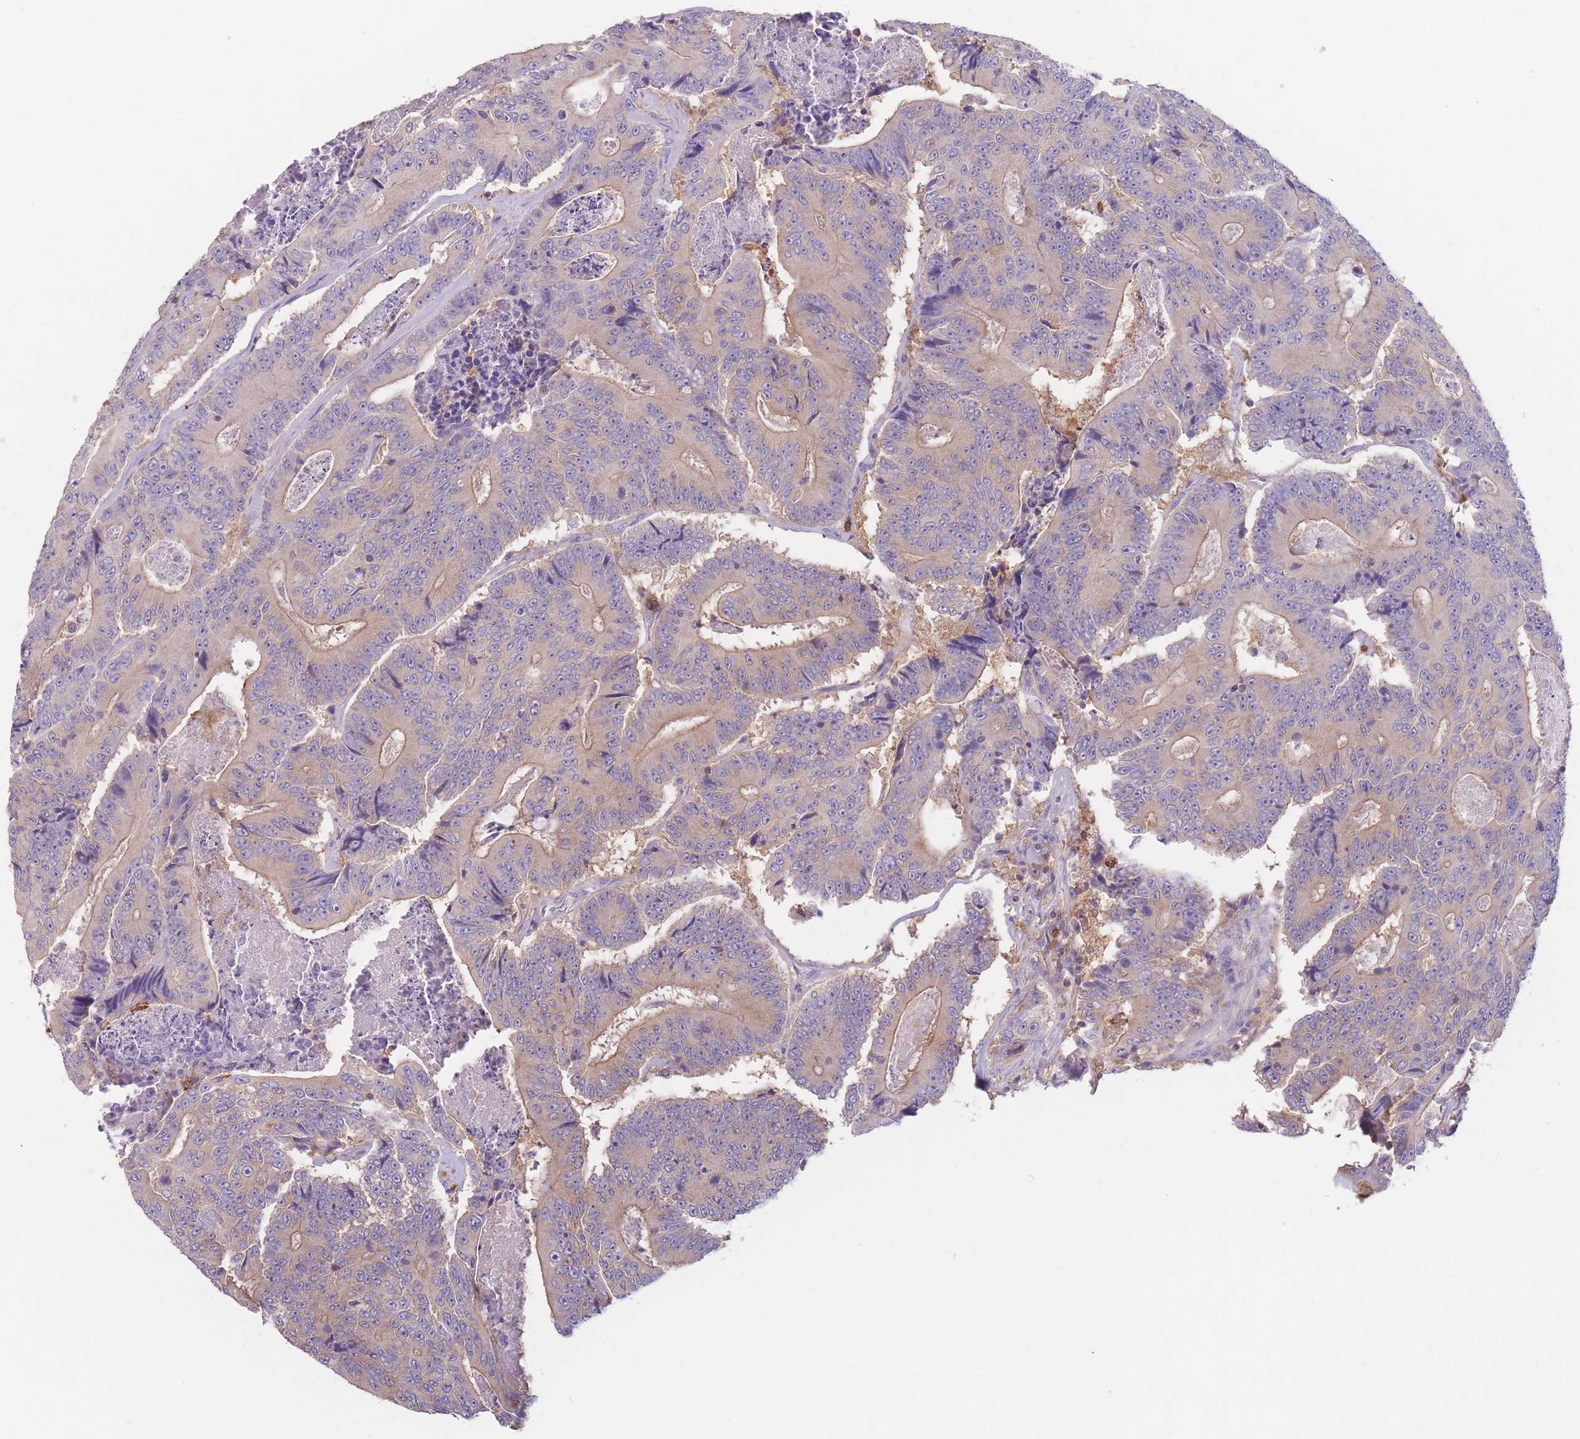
{"staining": {"intensity": "weak", "quantity": "25%-75%", "location": "cytoplasmic/membranous"}, "tissue": "colorectal cancer", "cell_type": "Tumor cells", "image_type": "cancer", "snomed": [{"axis": "morphology", "description": "Adenocarcinoma, NOS"}, {"axis": "topography", "description": "Colon"}], "caption": "Immunohistochemistry (DAB) staining of human colorectal cancer (adenocarcinoma) demonstrates weak cytoplasmic/membranous protein expression in about 25%-75% of tumor cells.", "gene": "ST3GAL4", "patient": {"sex": "male", "age": 83}}